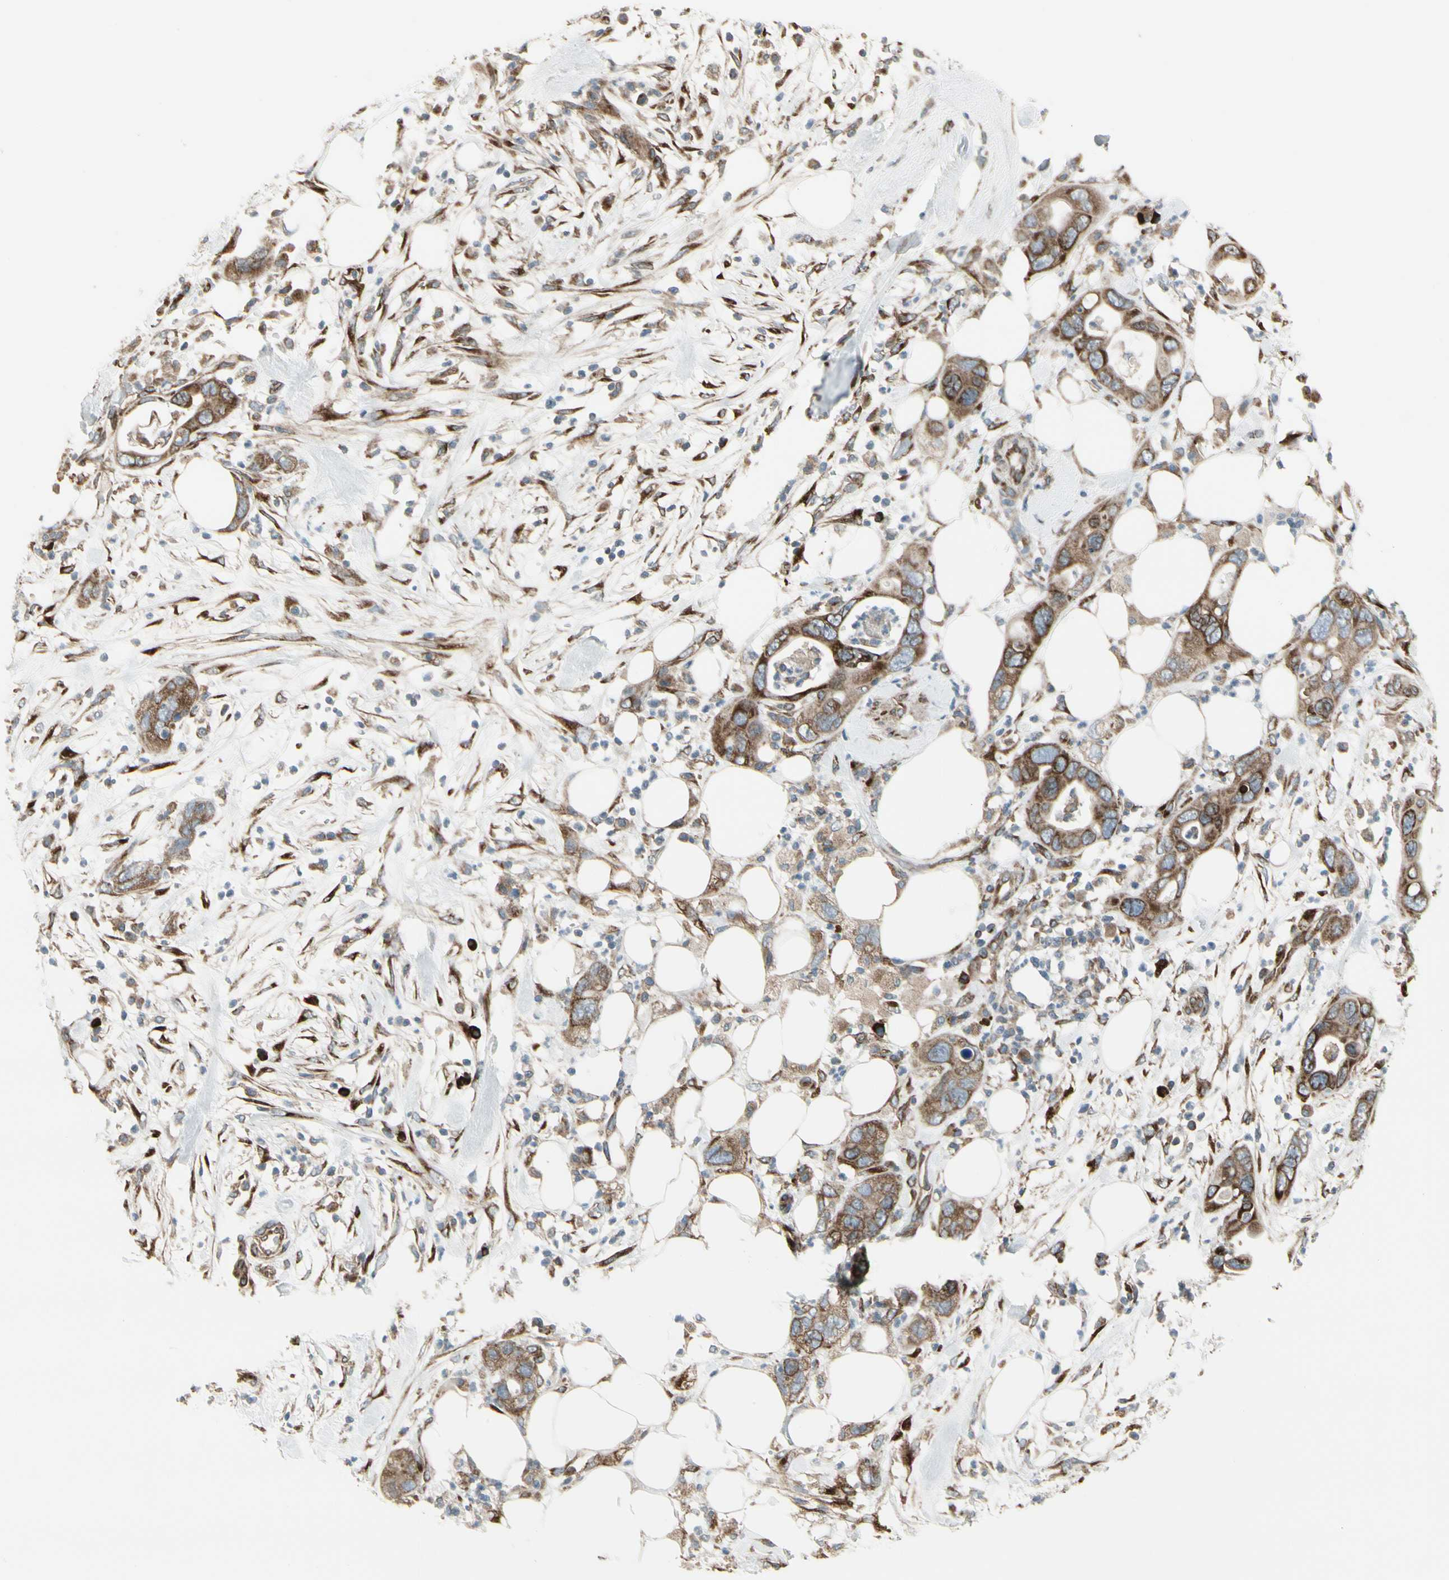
{"staining": {"intensity": "moderate", "quantity": ">75%", "location": "cytoplasmic/membranous"}, "tissue": "pancreatic cancer", "cell_type": "Tumor cells", "image_type": "cancer", "snomed": [{"axis": "morphology", "description": "Adenocarcinoma, NOS"}, {"axis": "topography", "description": "Pancreas"}], "caption": "A medium amount of moderate cytoplasmic/membranous positivity is identified in about >75% of tumor cells in pancreatic adenocarcinoma tissue.", "gene": "FNDC3A", "patient": {"sex": "female", "age": 71}}